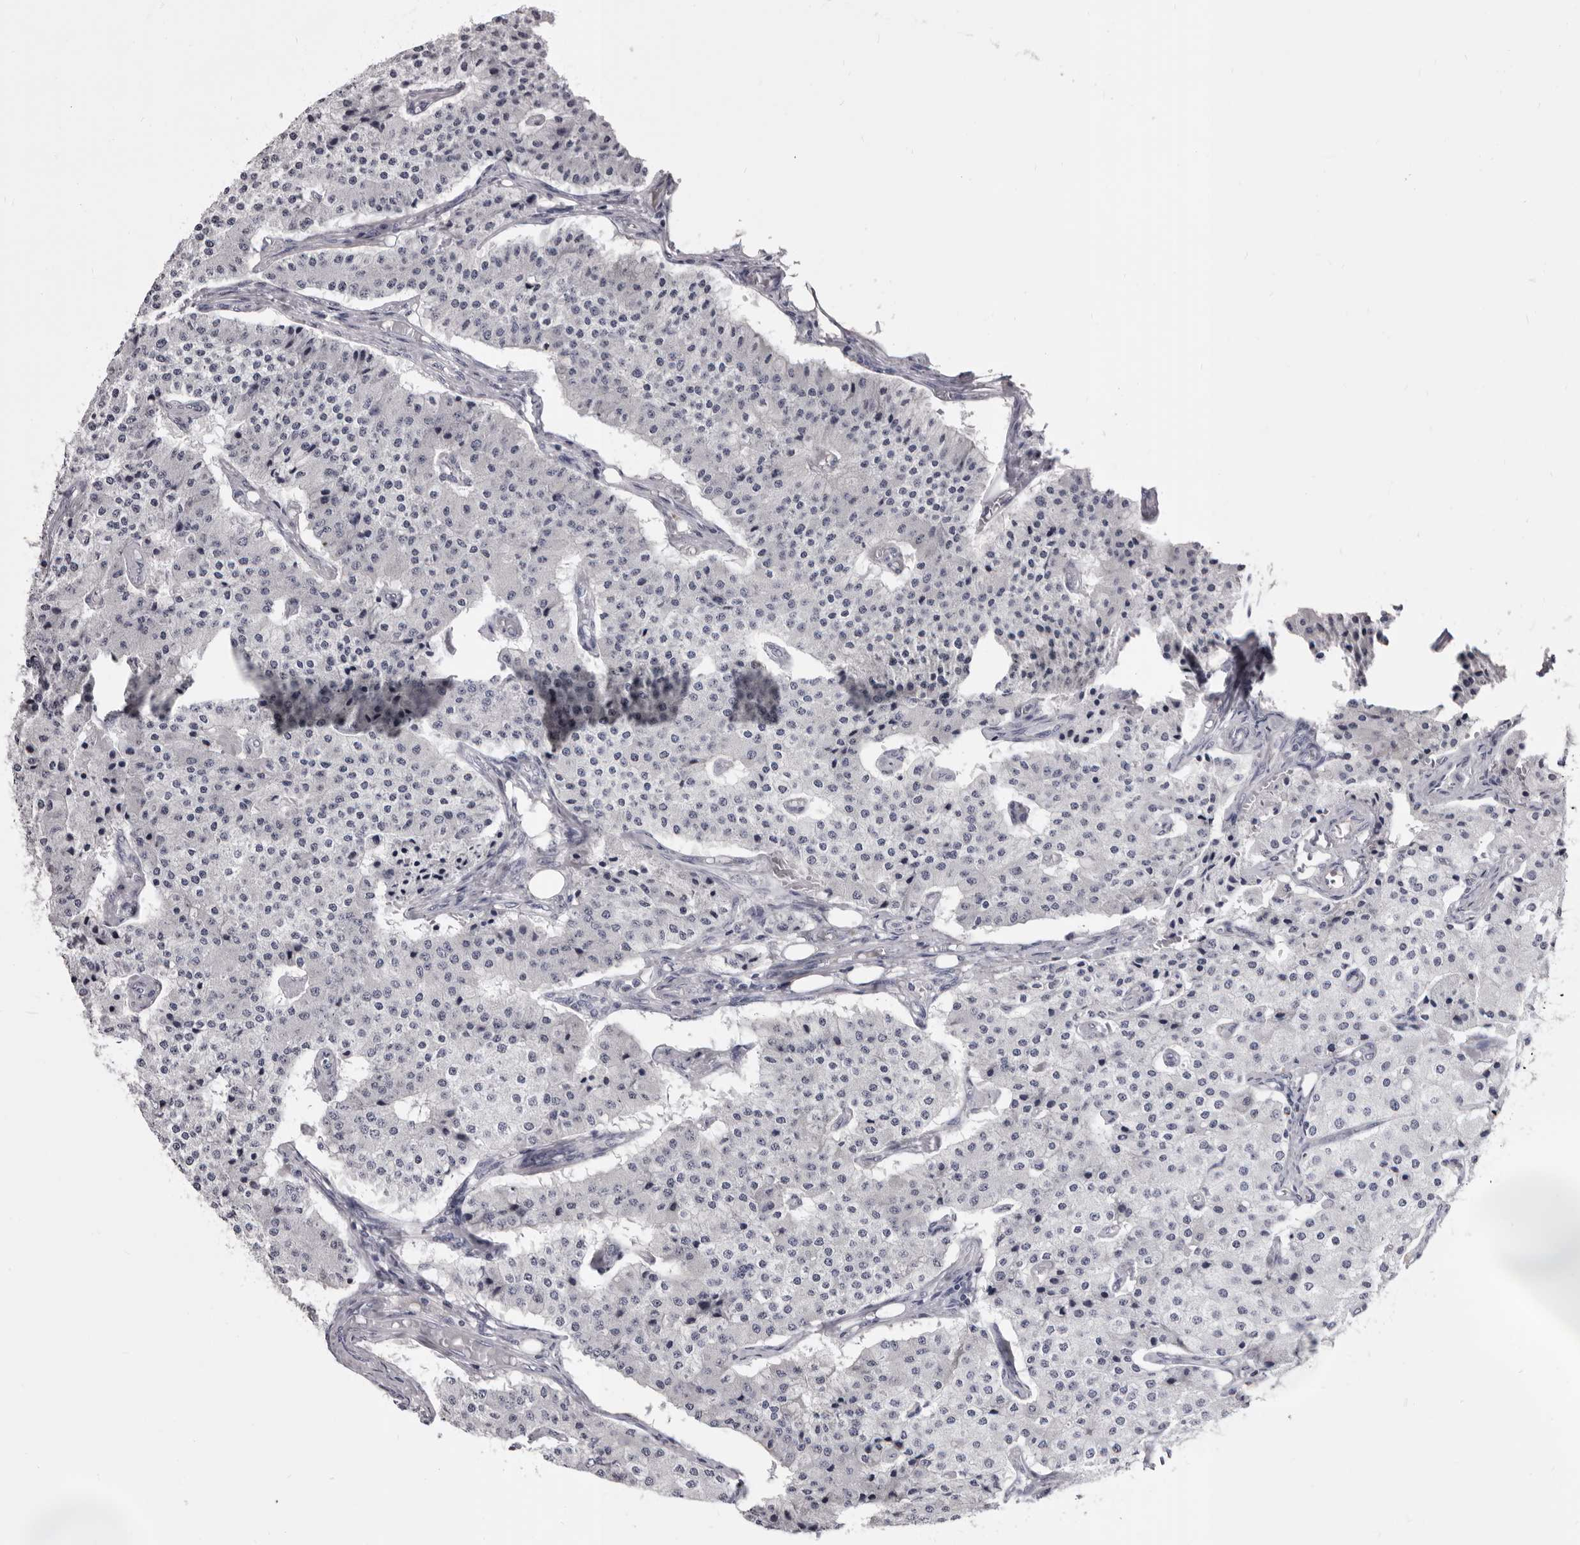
{"staining": {"intensity": "negative", "quantity": "none", "location": "none"}, "tissue": "carcinoid", "cell_type": "Tumor cells", "image_type": "cancer", "snomed": [{"axis": "morphology", "description": "Carcinoid, malignant, NOS"}, {"axis": "topography", "description": "Colon"}], "caption": "There is no significant positivity in tumor cells of carcinoid. Brightfield microscopy of immunohistochemistry (IHC) stained with DAB (brown) and hematoxylin (blue), captured at high magnification.", "gene": "GZMH", "patient": {"sex": "female", "age": 52}}